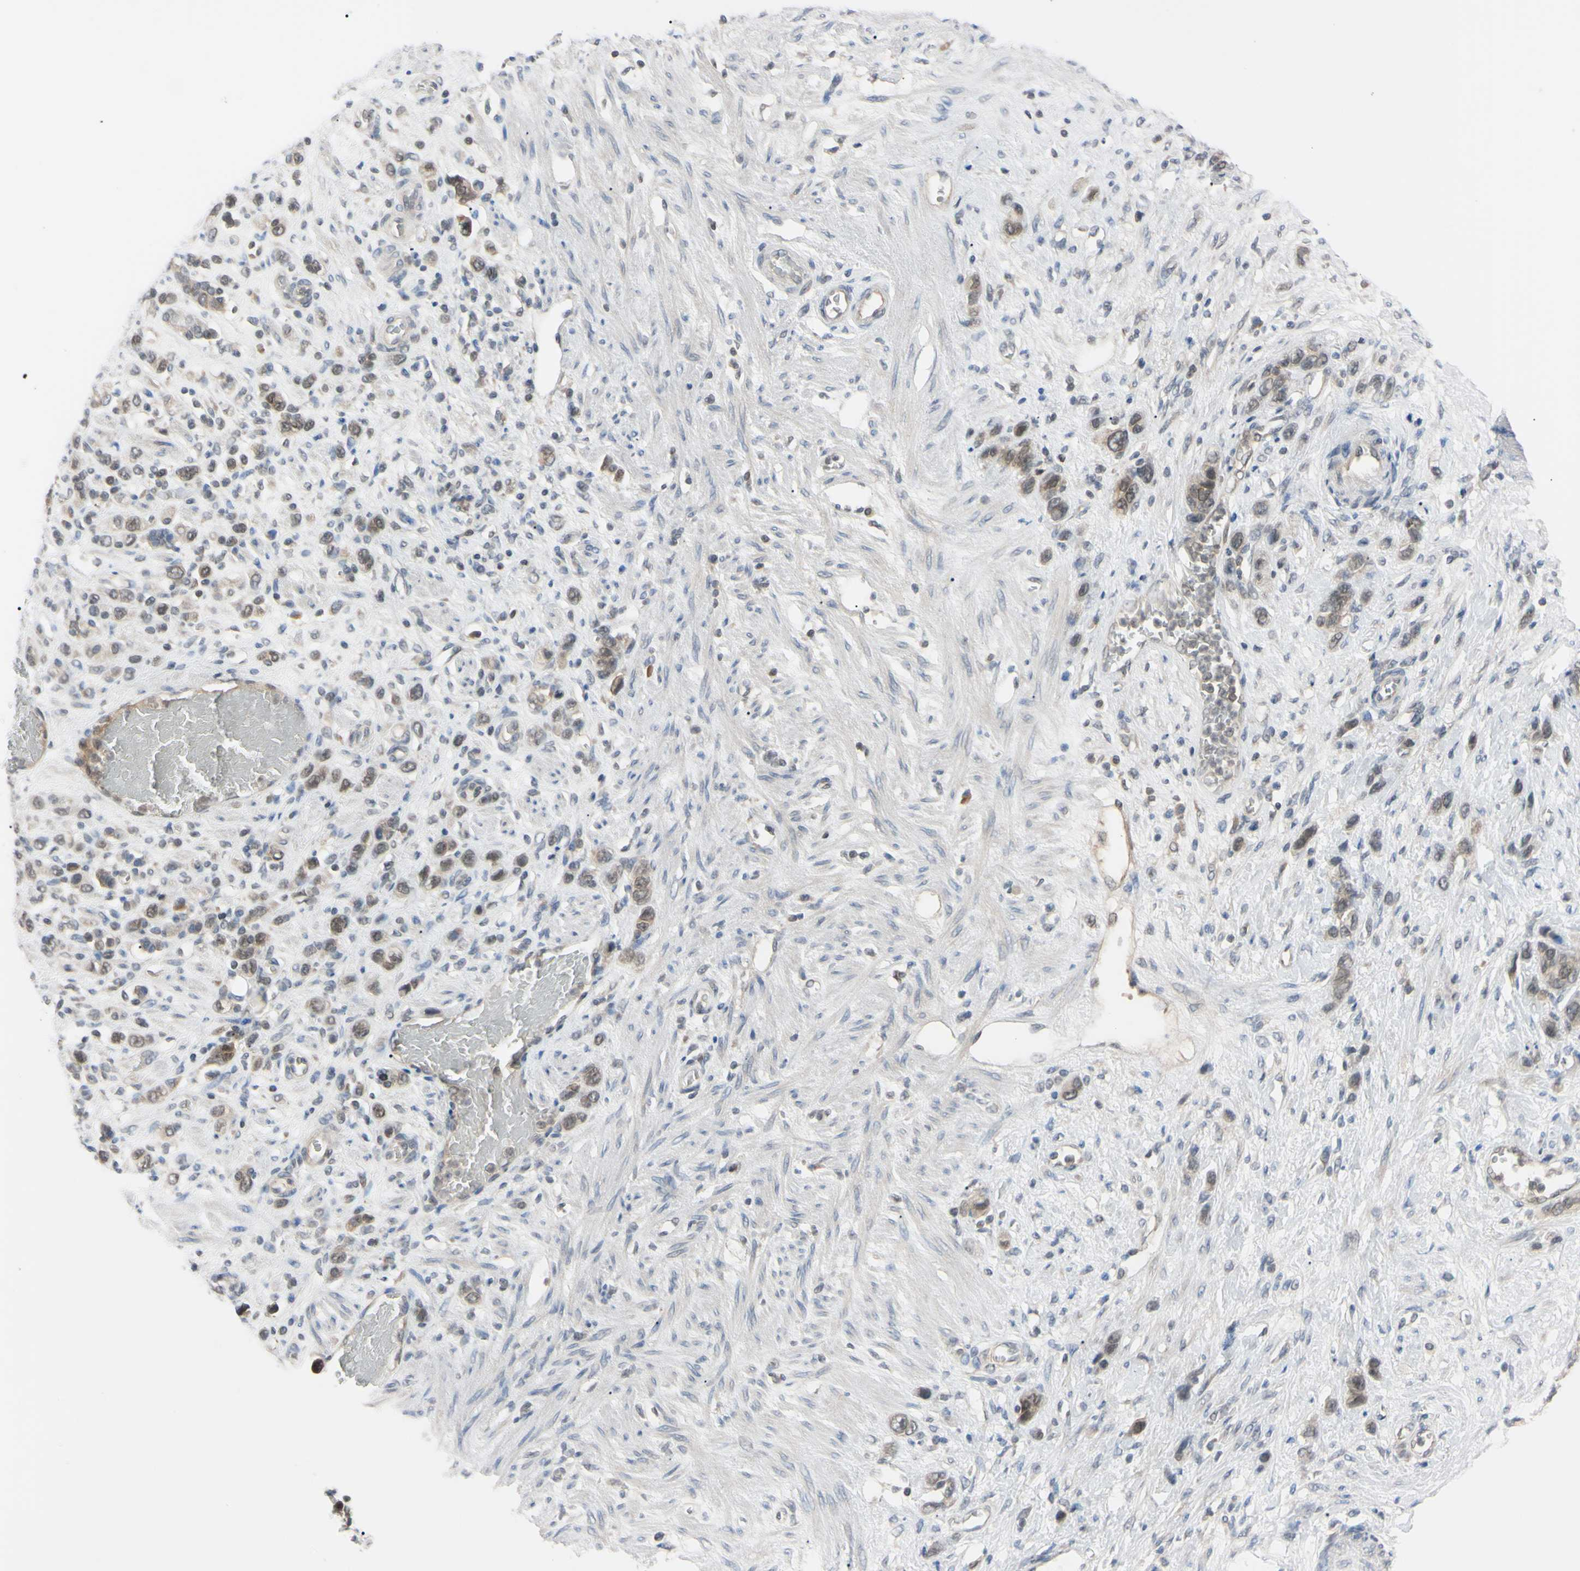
{"staining": {"intensity": "weak", "quantity": ">75%", "location": "cytoplasmic/membranous"}, "tissue": "stomach cancer", "cell_type": "Tumor cells", "image_type": "cancer", "snomed": [{"axis": "morphology", "description": "Adenocarcinoma, NOS"}, {"axis": "morphology", "description": "Adenocarcinoma, High grade"}, {"axis": "topography", "description": "Stomach, upper"}, {"axis": "topography", "description": "Stomach, lower"}], "caption": "Stomach cancer tissue demonstrates weak cytoplasmic/membranous expression in approximately >75% of tumor cells", "gene": "UBE2I", "patient": {"sex": "female", "age": 65}}